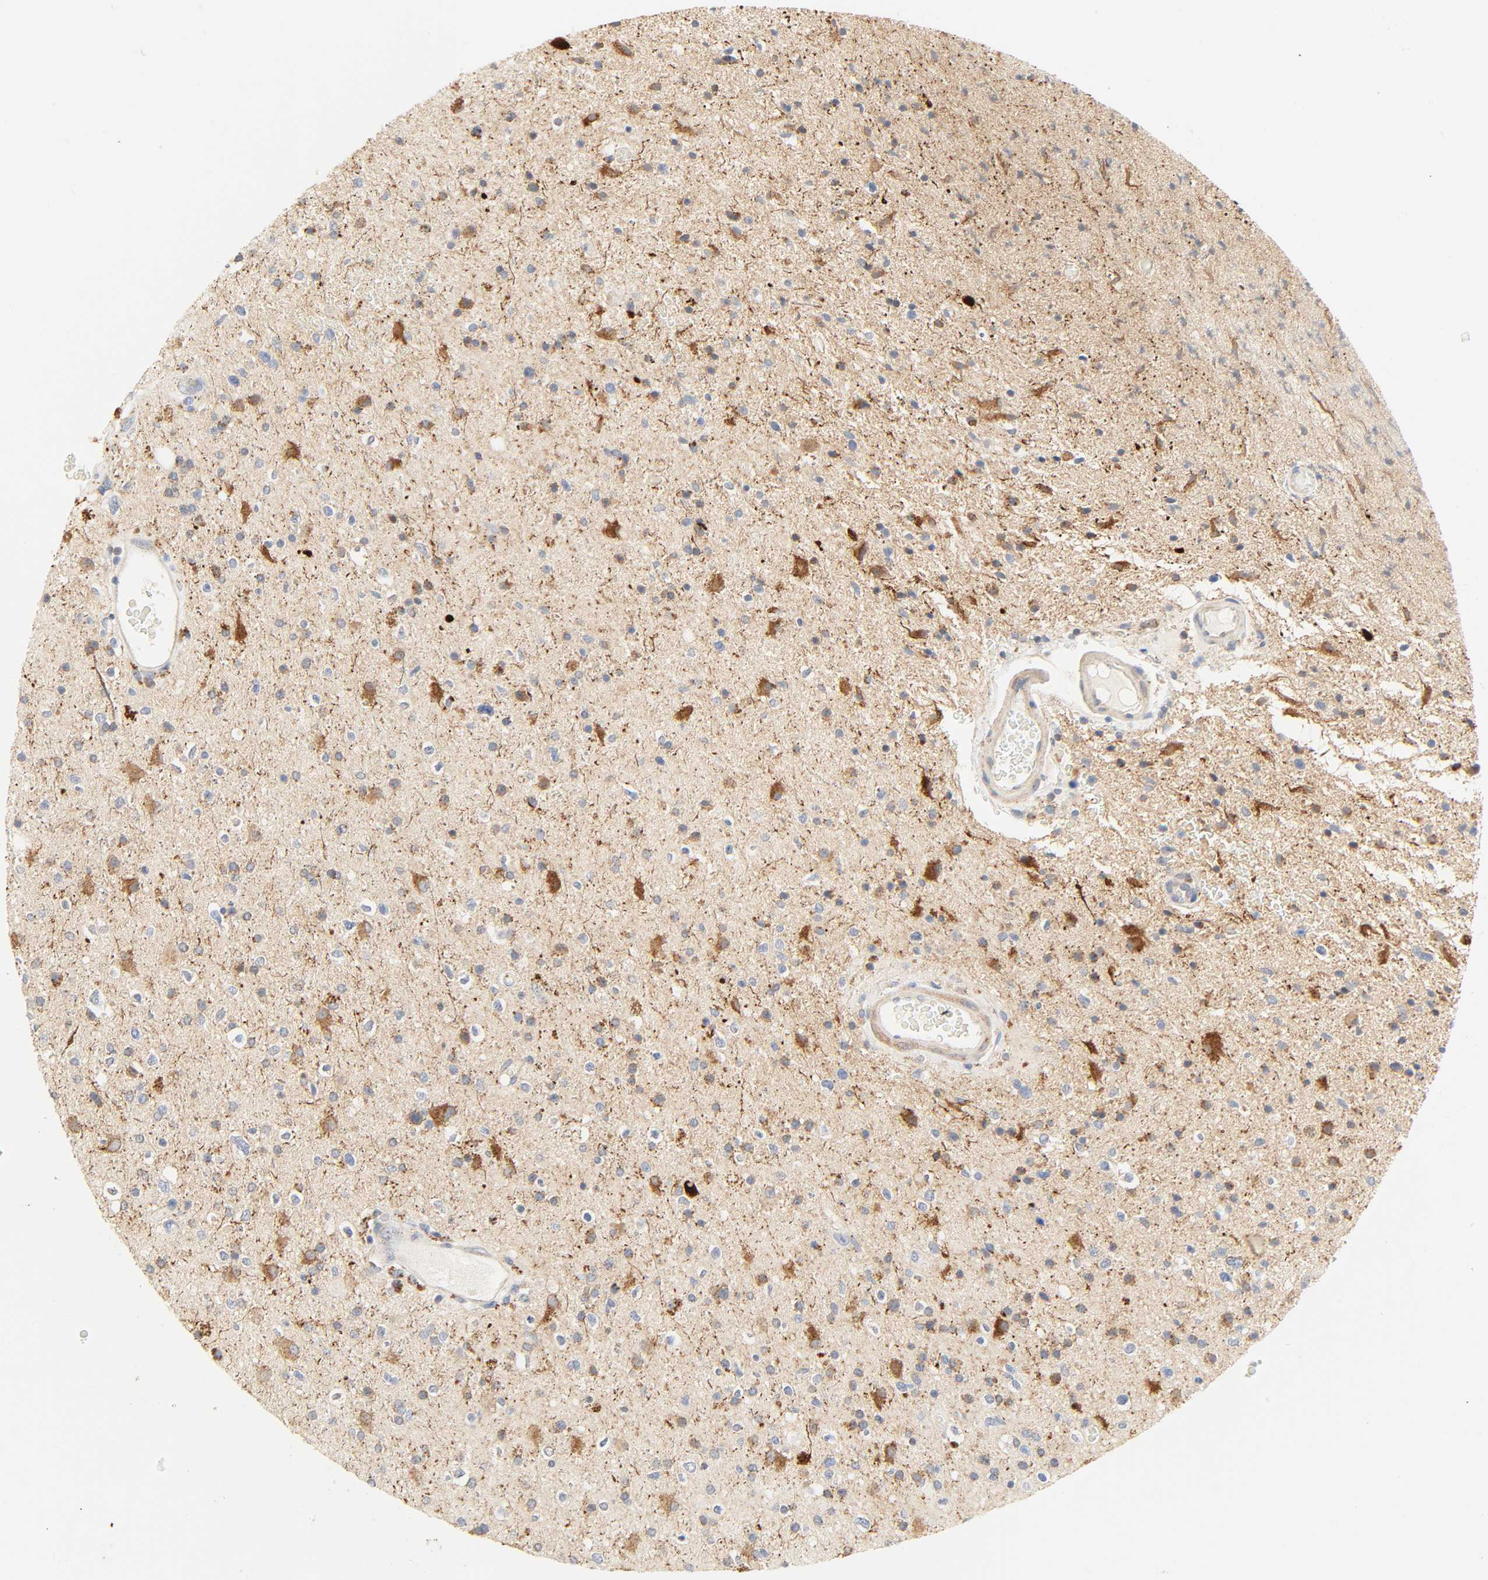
{"staining": {"intensity": "moderate", "quantity": "25%-75%", "location": "cytoplasmic/membranous"}, "tissue": "glioma", "cell_type": "Tumor cells", "image_type": "cancer", "snomed": [{"axis": "morphology", "description": "Glioma, malignant, High grade"}, {"axis": "topography", "description": "Brain"}], "caption": "DAB immunohistochemical staining of human malignant glioma (high-grade) demonstrates moderate cytoplasmic/membranous protein expression in about 25%-75% of tumor cells.", "gene": "CAMK2A", "patient": {"sex": "male", "age": 33}}